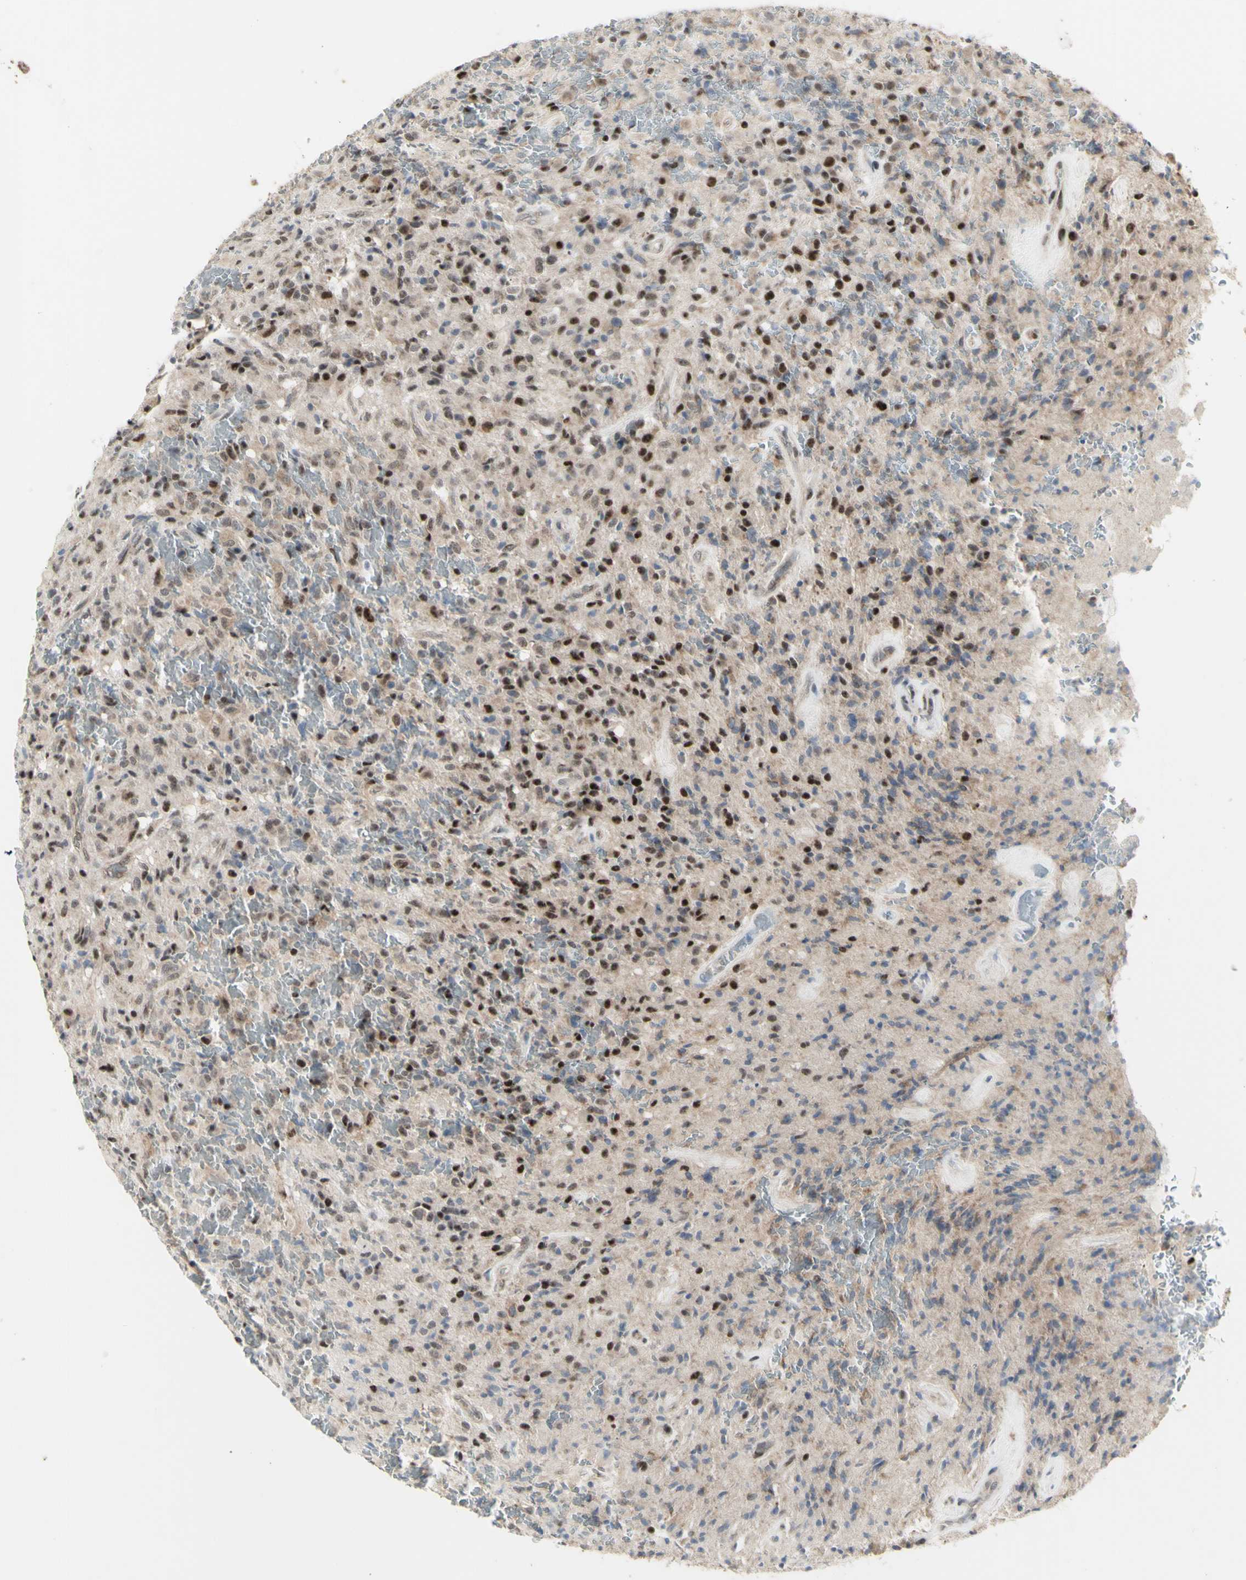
{"staining": {"intensity": "strong", "quantity": "25%-75%", "location": "nuclear"}, "tissue": "glioma", "cell_type": "Tumor cells", "image_type": "cancer", "snomed": [{"axis": "morphology", "description": "Glioma, malignant, High grade"}, {"axis": "topography", "description": "Brain"}], "caption": "Strong nuclear expression for a protein is present in approximately 25%-75% of tumor cells of glioma using immunohistochemistry (IHC).", "gene": "DHRS7B", "patient": {"sex": "male", "age": 71}}